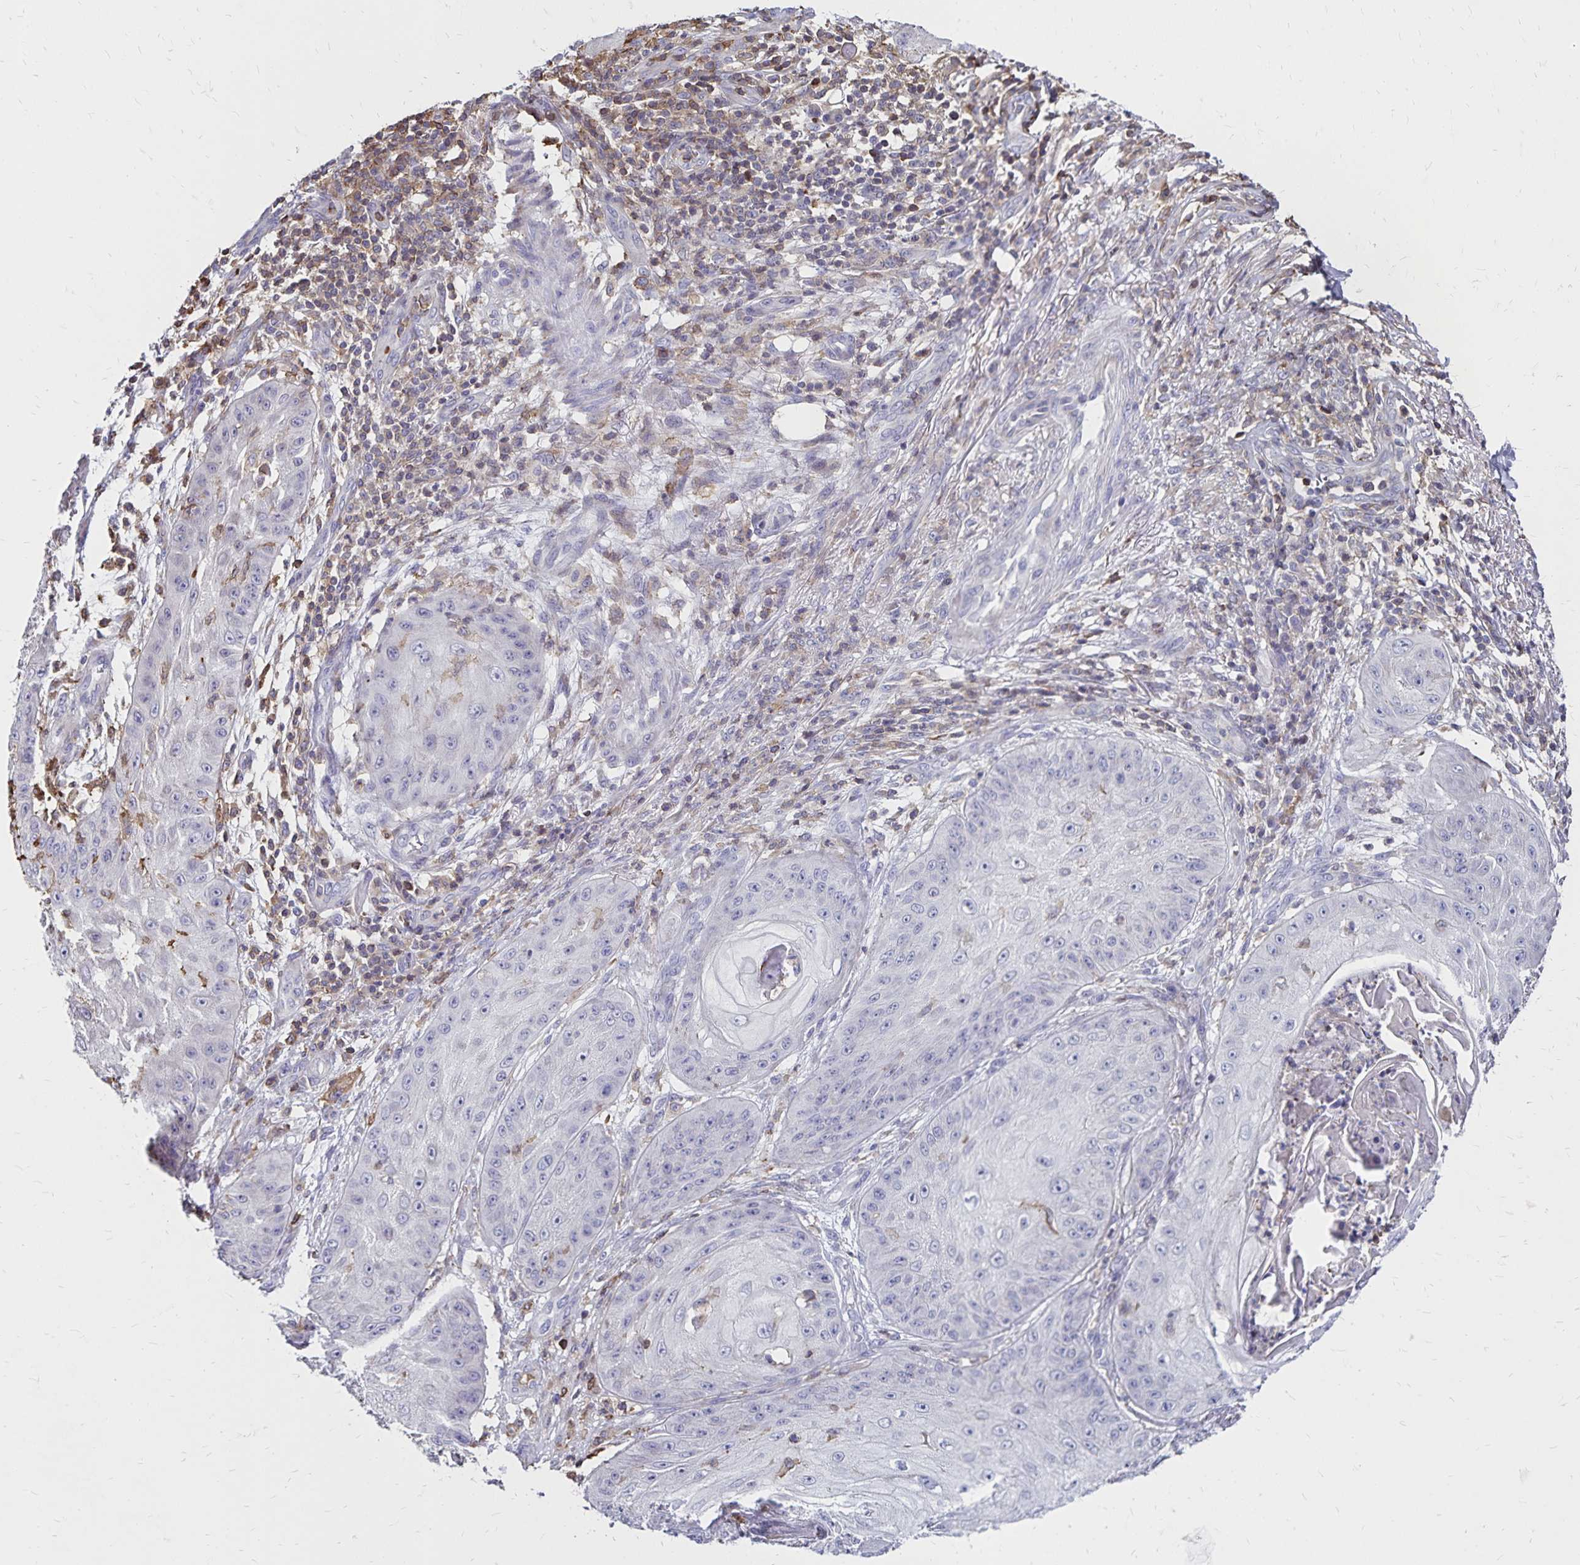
{"staining": {"intensity": "negative", "quantity": "none", "location": "none"}, "tissue": "skin cancer", "cell_type": "Tumor cells", "image_type": "cancer", "snomed": [{"axis": "morphology", "description": "Squamous cell carcinoma, NOS"}, {"axis": "topography", "description": "Skin"}], "caption": "The photomicrograph exhibits no staining of tumor cells in squamous cell carcinoma (skin).", "gene": "NAGPA", "patient": {"sex": "male", "age": 70}}